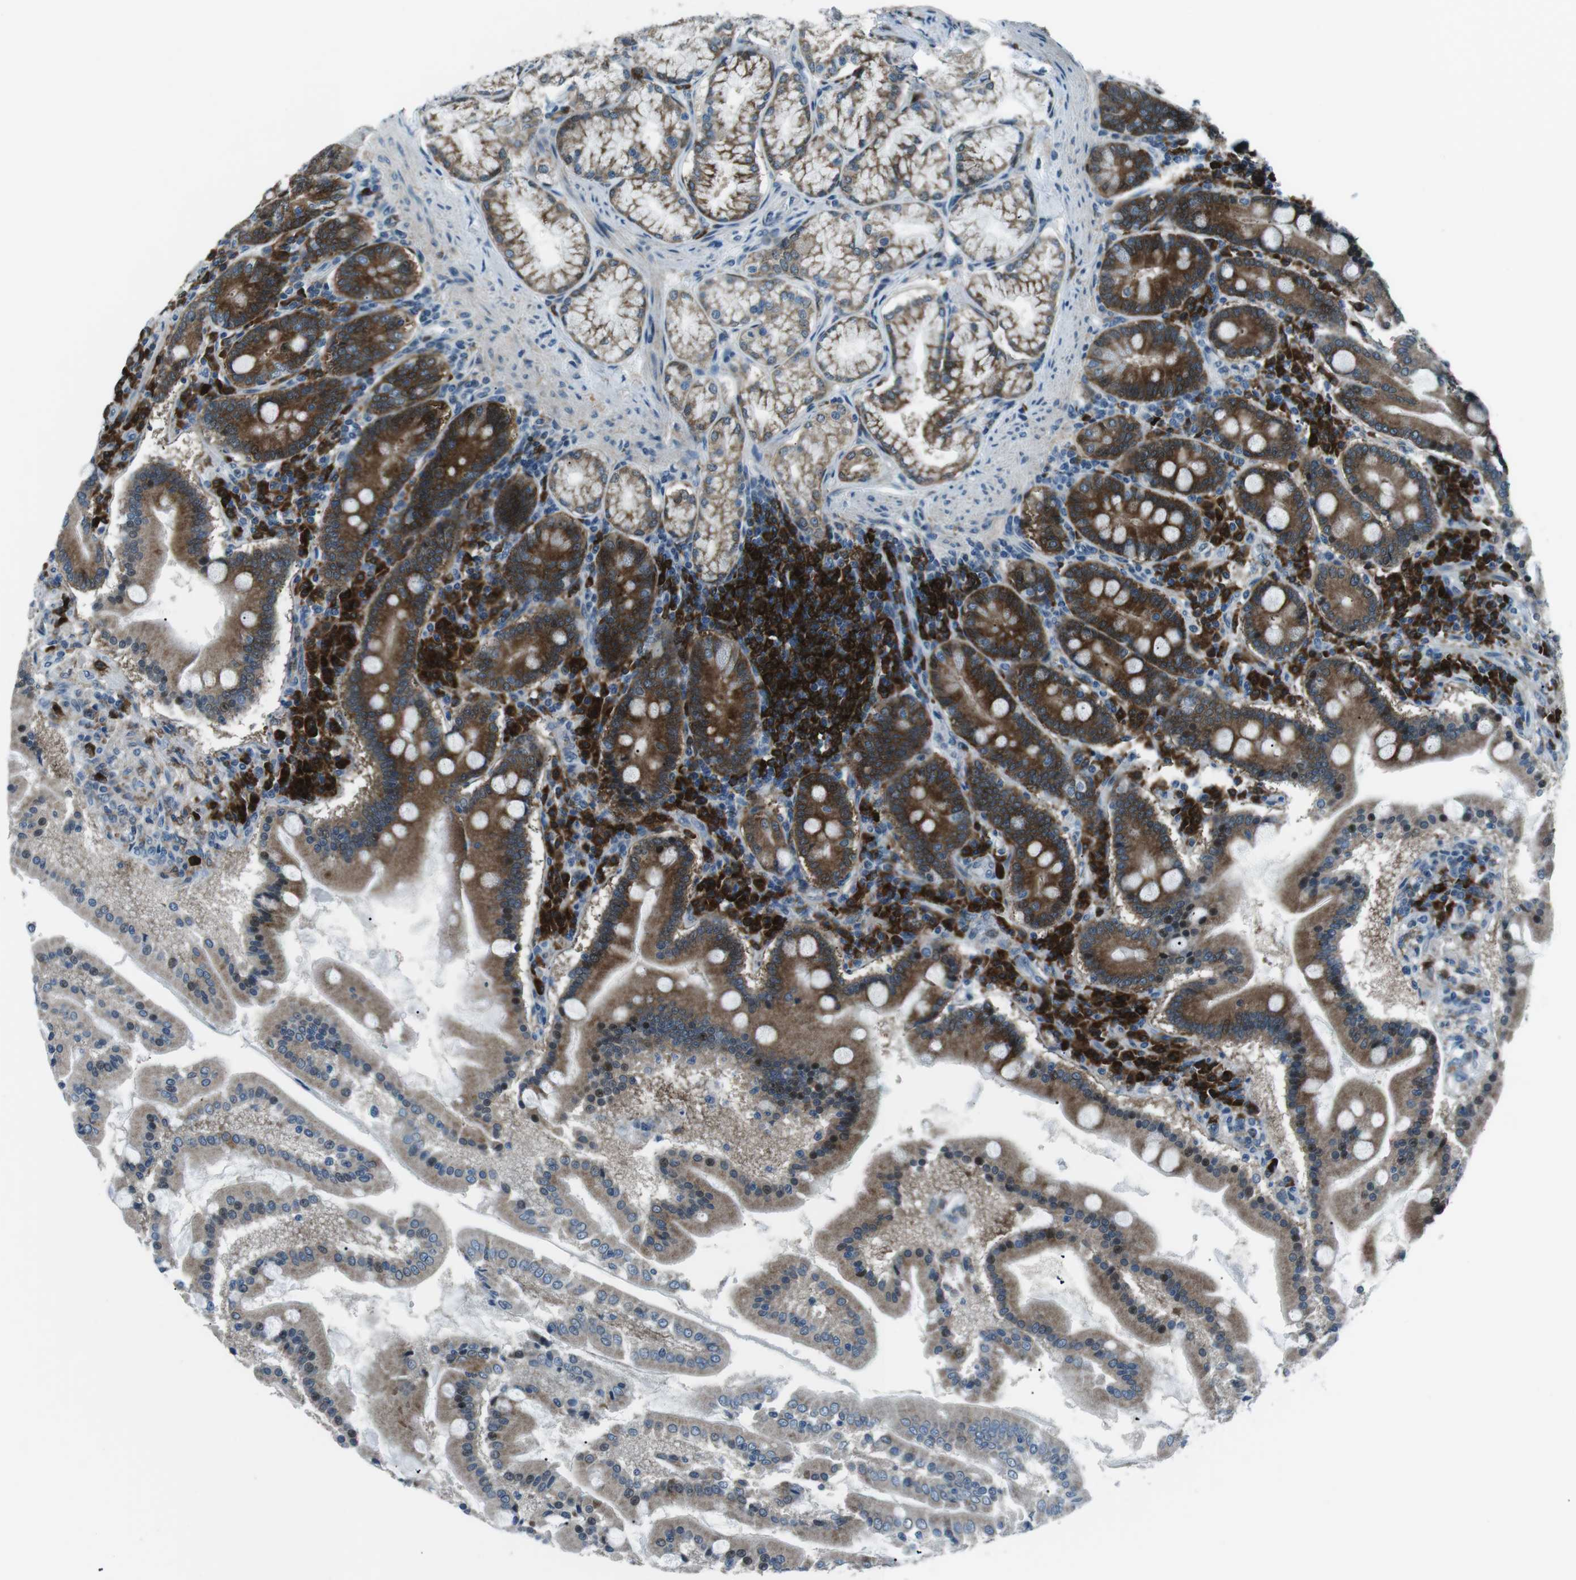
{"staining": {"intensity": "strong", "quantity": ">75%", "location": "cytoplasmic/membranous"}, "tissue": "duodenum", "cell_type": "Glandular cells", "image_type": "normal", "snomed": [{"axis": "morphology", "description": "Normal tissue, NOS"}, {"axis": "topography", "description": "Duodenum"}], "caption": "About >75% of glandular cells in unremarkable duodenum display strong cytoplasmic/membranous protein expression as visualized by brown immunohistochemical staining.", "gene": "BLNK", "patient": {"sex": "male", "age": 50}}